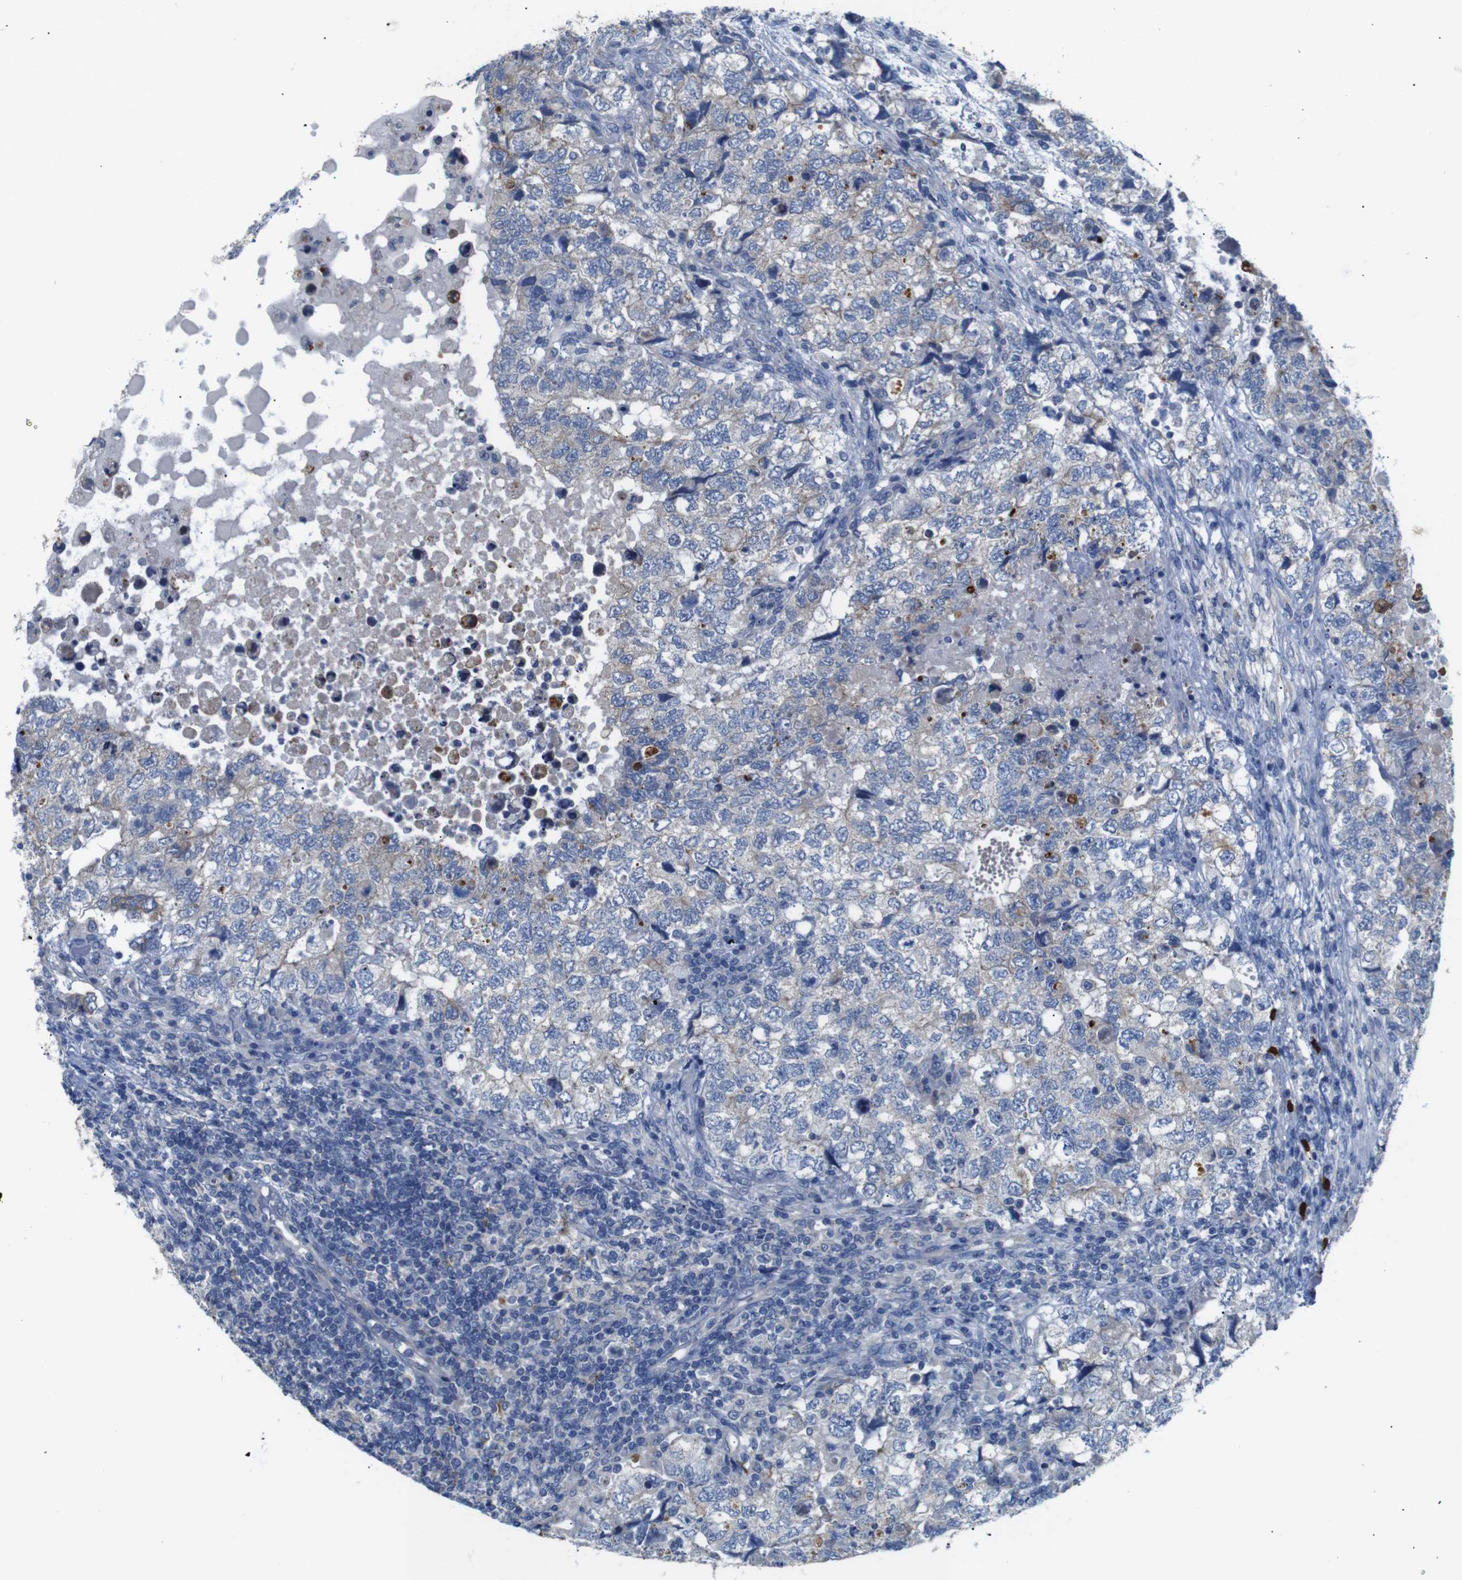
{"staining": {"intensity": "weak", "quantity": ">75%", "location": "cytoplasmic/membranous"}, "tissue": "testis cancer", "cell_type": "Tumor cells", "image_type": "cancer", "snomed": [{"axis": "morphology", "description": "Carcinoma, Embryonal, NOS"}, {"axis": "topography", "description": "Testis"}], "caption": "About >75% of tumor cells in embryonal carcinoma (testis) reveal weak cytoplasmic/membranous protein staining as visualized by brown immunohistochemical staining.", "gene": "ALOX15", "patient": {"sex": "male", "age": 36}}